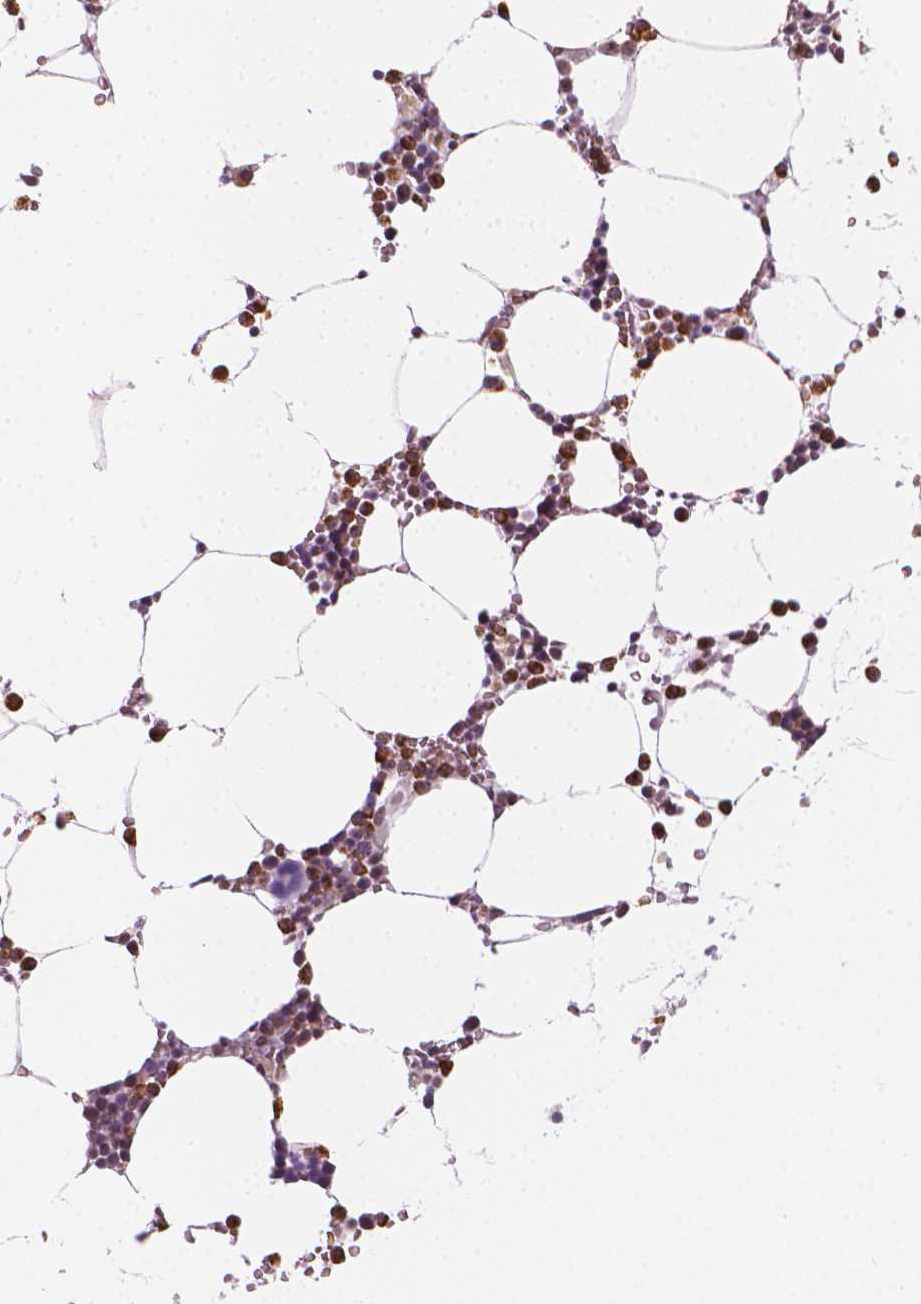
{"staining": {"intensity": "moderate", "quantity": "25%-75%", "location": "nuclear"}, "tissue": "bone marrow", "cell_type": "Hematopoietic cells", "image_type": "normal", "snomed": [{"axis": "morphology", "description": "Normal tissue, NOS"}, {"axis": "topography", "description": "Bone marrow"}], "caption": "A brown stain shows moderate nuclear expression of a protein in hematopoietic cells of benign human bone marrow.", "gene": "CDKN1C", "patient": {"sex": "female", "age": 52}}